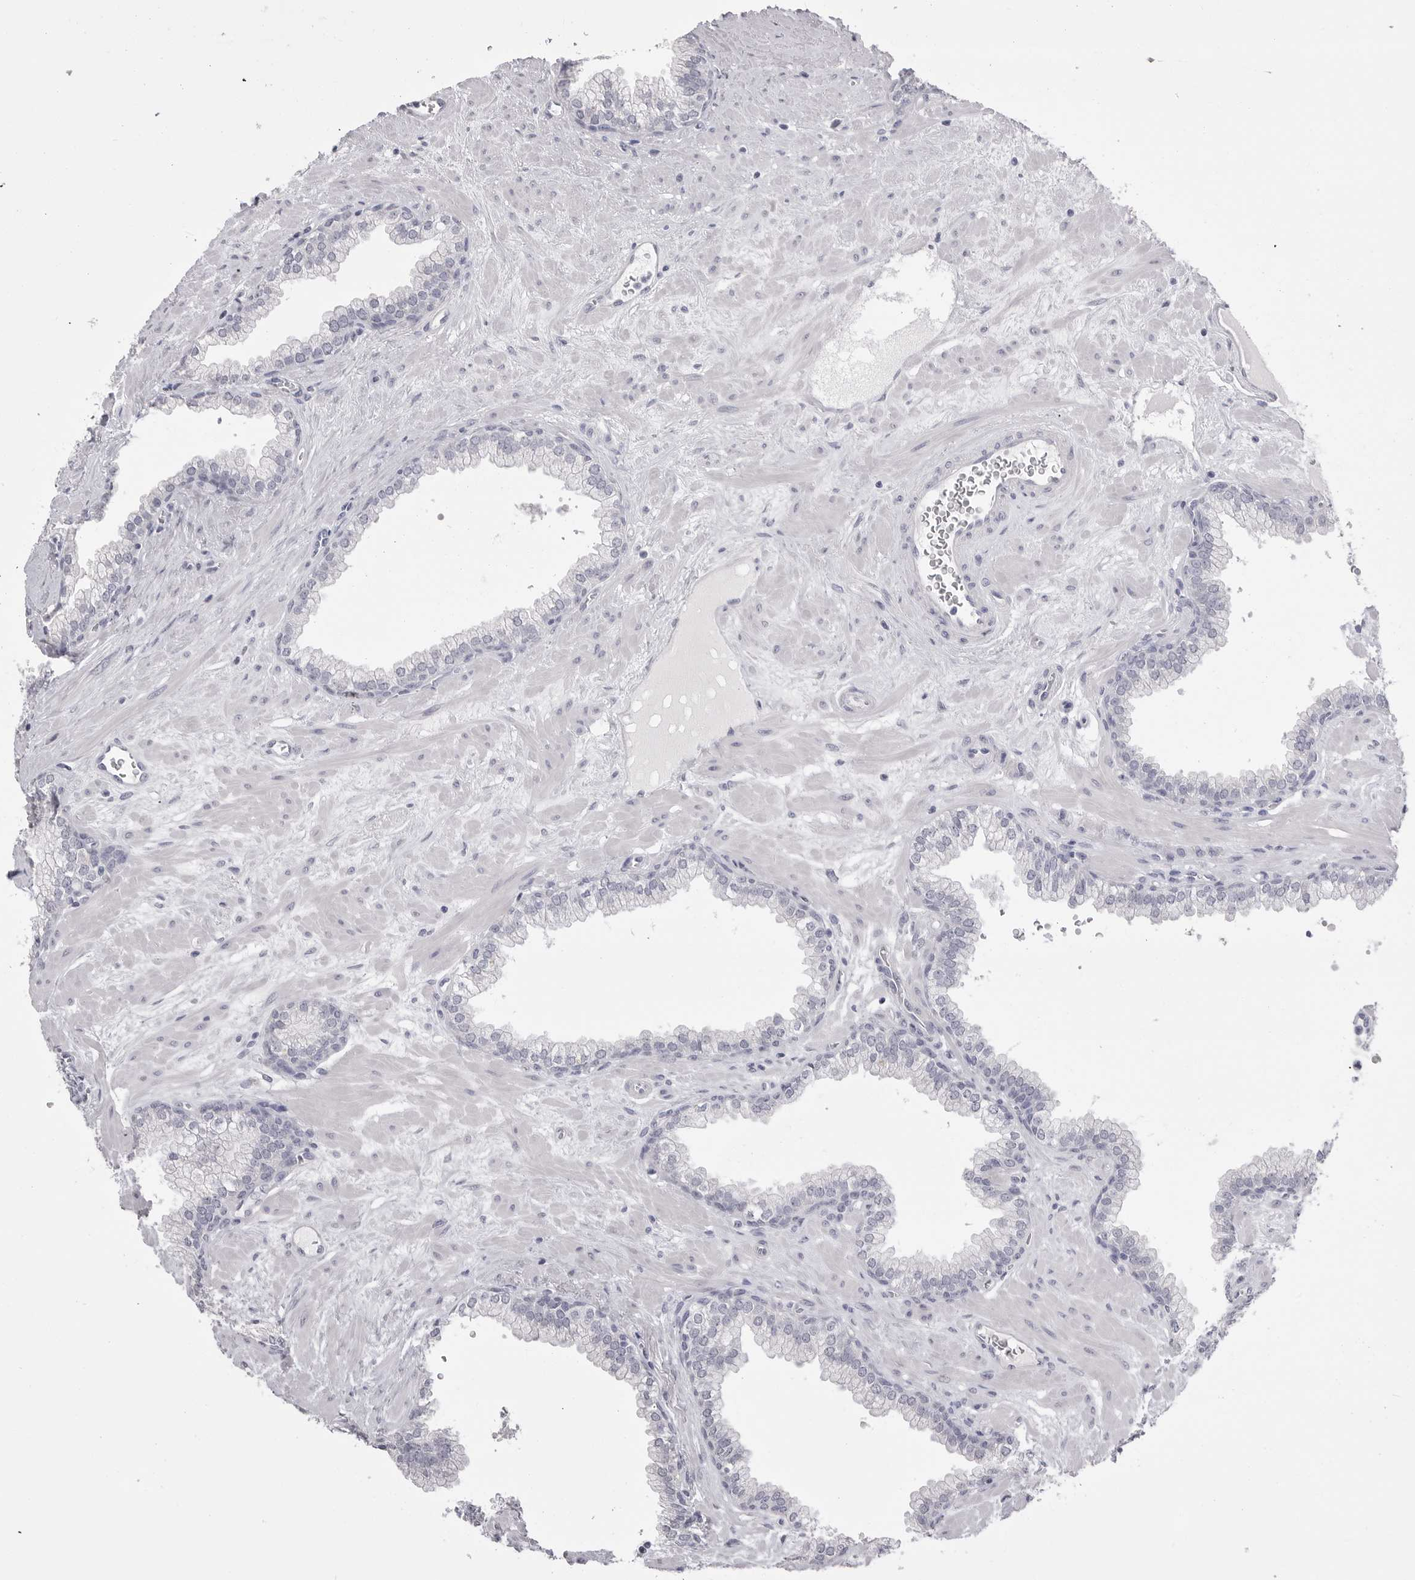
{"staining": {"intensity": "strong", "quantity": "<25%", "location": "cytoplasmic/membranous"}, "tissue": "prostate", "cell_type": "Glandular cells", "image_type": "normal", "snomed": [{"axis": "morphology", "description": "Normal tissue, NOS"}, {"axis": "morphology", "description": "Urothelial carcinoma, Low grade"}, {"axis": "topography", "description": "Urinary bladder"}, {"axis": "topography", "description": "Prostate"}], "caption": "A micrograph showing strong cytoplasmic/membranous staining in about <25% of glandular cells in normal prostate, as visualized by brown immunohistochemical staining.", "gene": "CPB1", "patient": {"sex": "male", "age": 60}}